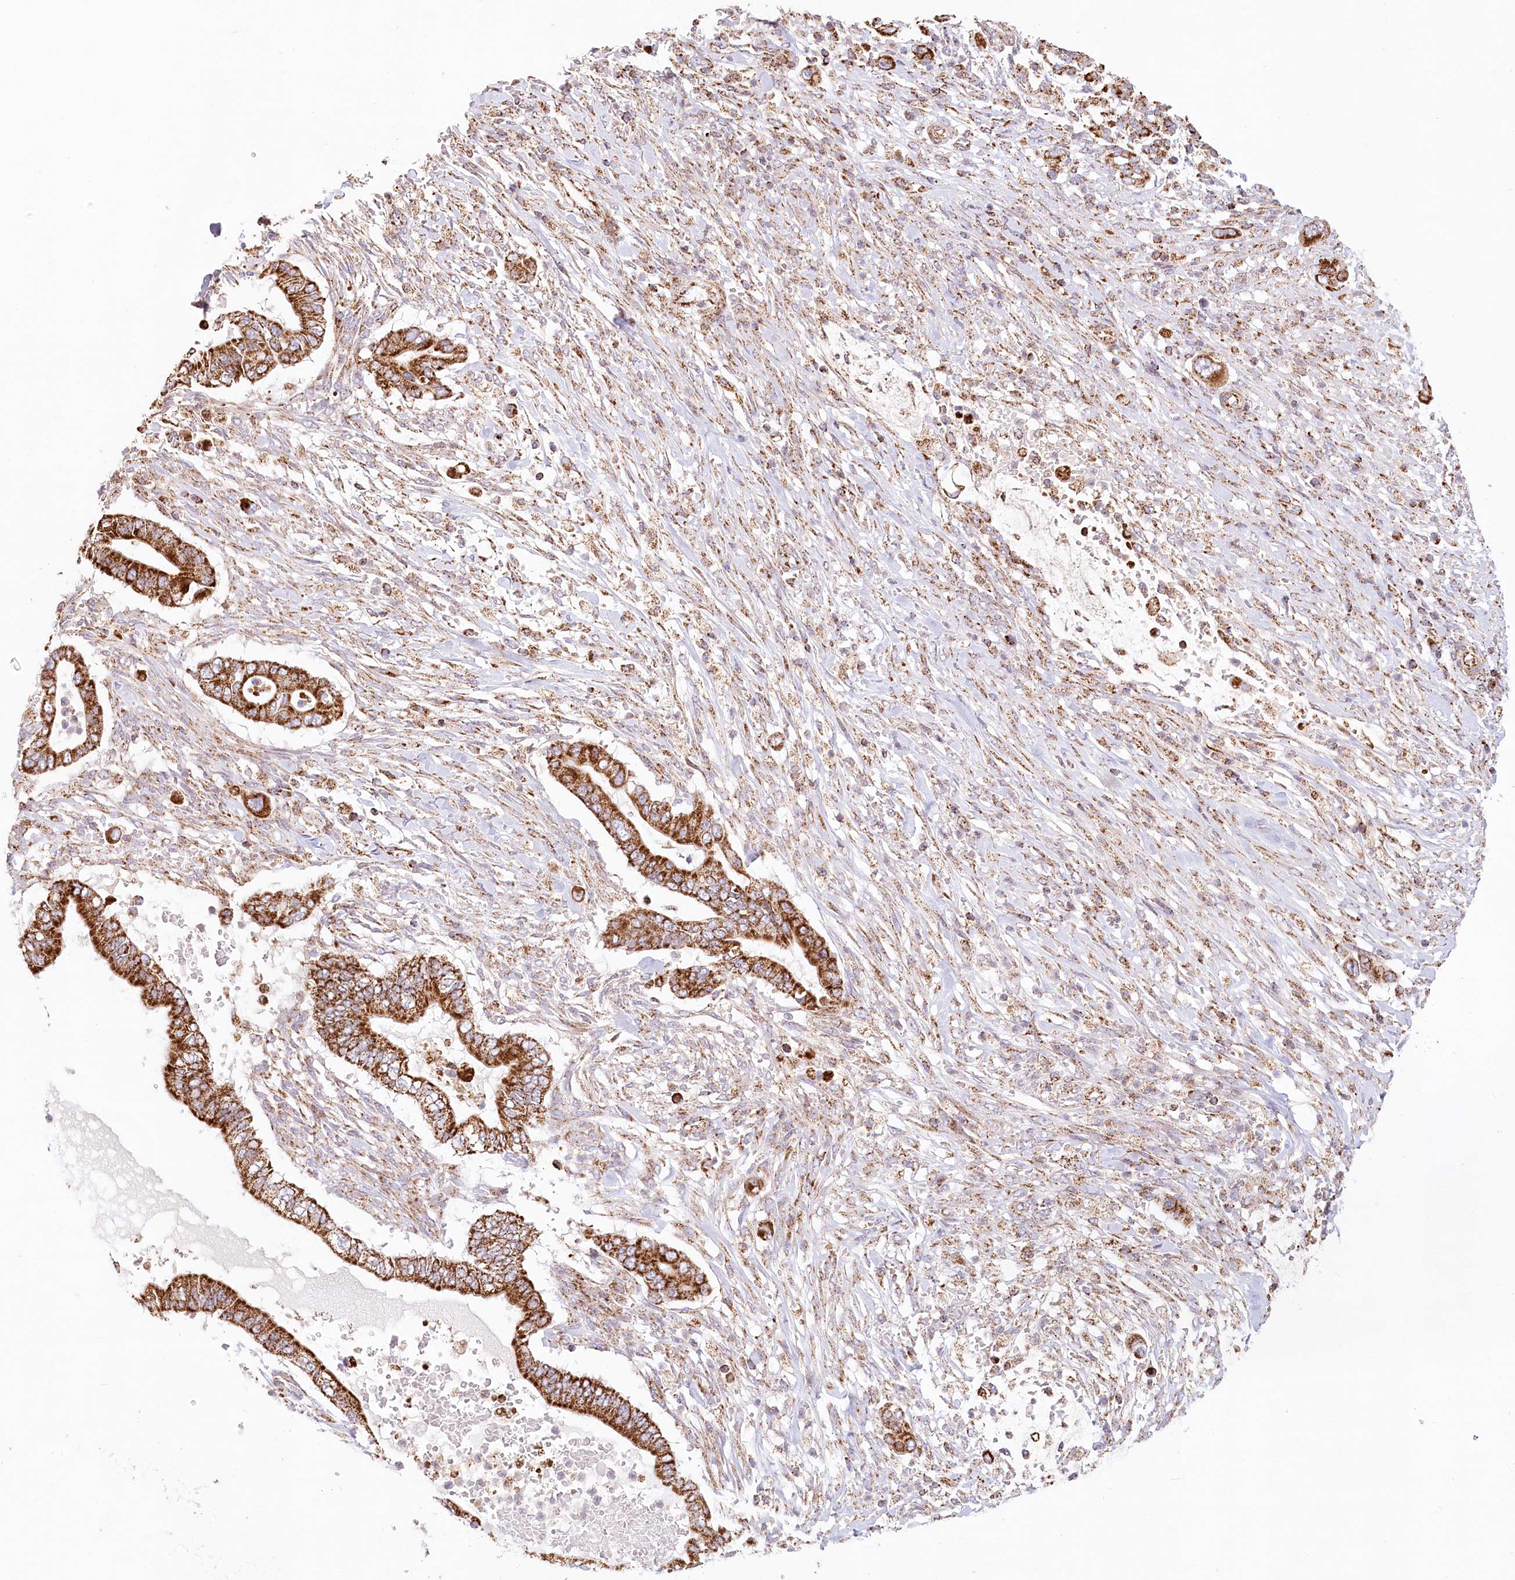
{"staining": {"intensity": "strong", "quantity": ">75%", "location": "cytoplasmic/membranous"}, "tissue": "pancreatic cancer", "cell_type": "Tumor cells", "image_type": "cancer", "snomed": [{"axis": "morphology", "description": "Adenocarcinoma, NOS"}, {"axis": "topography", "description": "Pancreas"}], "caption": "Protein staining of pancreatic adenocarcinoma tissue exhibits strong cytoplasmic/membranous expression in about >75% of tumor cells. Using DAB (3,3'-diaminobenzidine) (brown) and hematoxylin (blue) stains, captured at high magnification using brightfield microscopy.", "gene": "UMPS", "patient": {"sex": "male", "age": 68}}